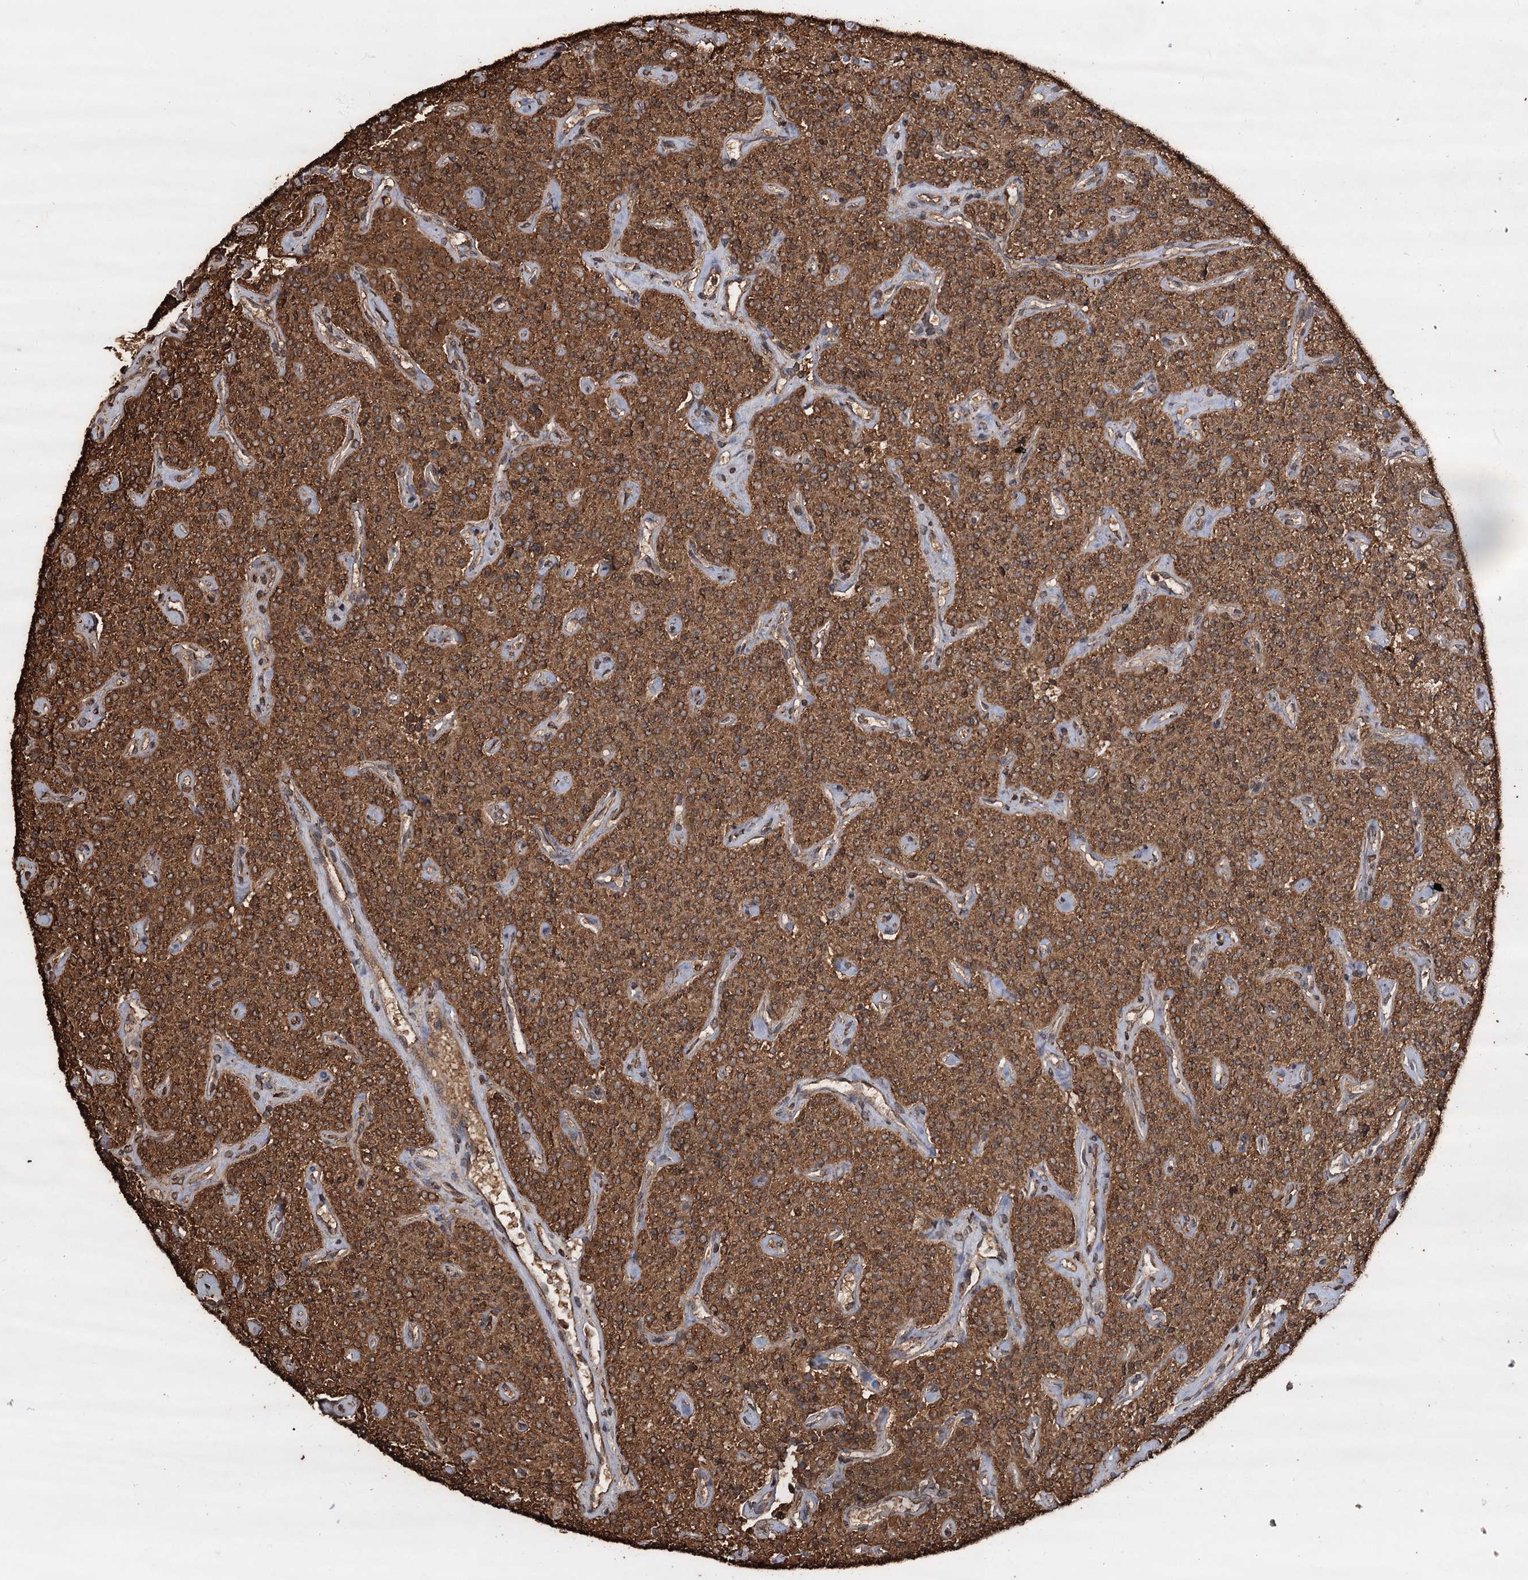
{"staining": {"intensity": "strong", "quantity": ">75%", "location": "cytoplasmic/membranous"}, "tissue": "parathyroid gland", "cell_type": "Glandular cells", "image_type": "normal", "snomed": [{"axis": "morphology", "description": "Normal tissue, NOS"}, {"axis": "topography", "description": "Parathyroid gland"}], "caption": "Glandular cells display high levels of strong cytoplasmic/membranous positivity in about >75% of cells in unremarkable parathyroid gland.", "gene": "PIK3C2A", "patient": {"sex": "male", "age": 46}}